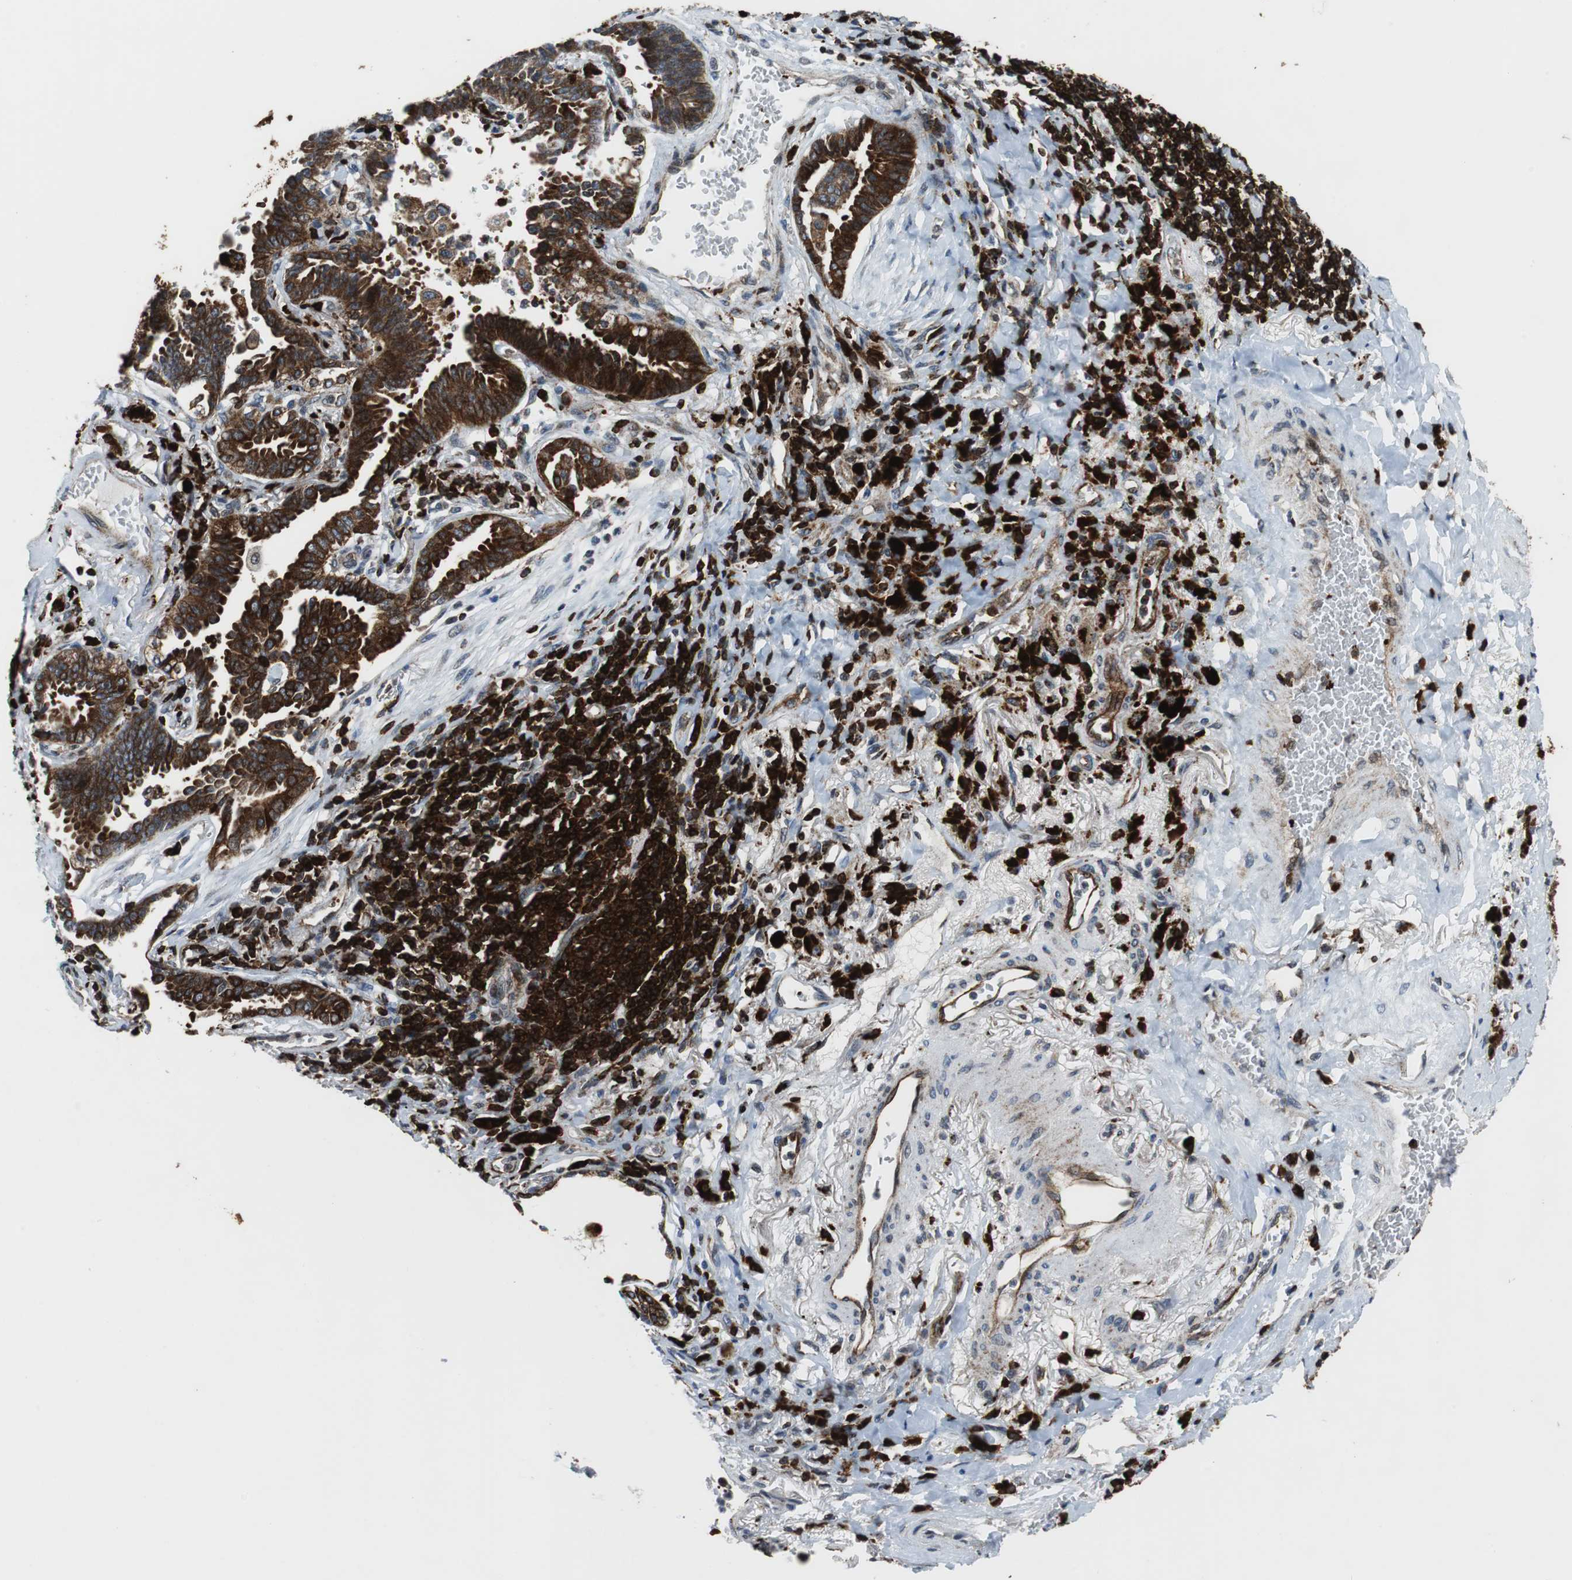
{"staining": {"intensity": "strong", "quantity": ">75%", "location": "cytoplasmic/membranous"}, "tissue": "lung cancer", "cell_type": "Tumor cells", "image_type": "cancer", "snomed": [{"axis": "morphology", "description": "Adenocarcinoma, NOS"}, {"axis": "topography", "description": "Lung"}], "caption": "Lung adenocarcinoma was stained to show a protein in brown. There is high levels of strong cytoplasmic/membranous positivity in approximately >75% of tumor cells.", "gene": "TUBA4A", "patient": {"sex": "female", "age": 64}}